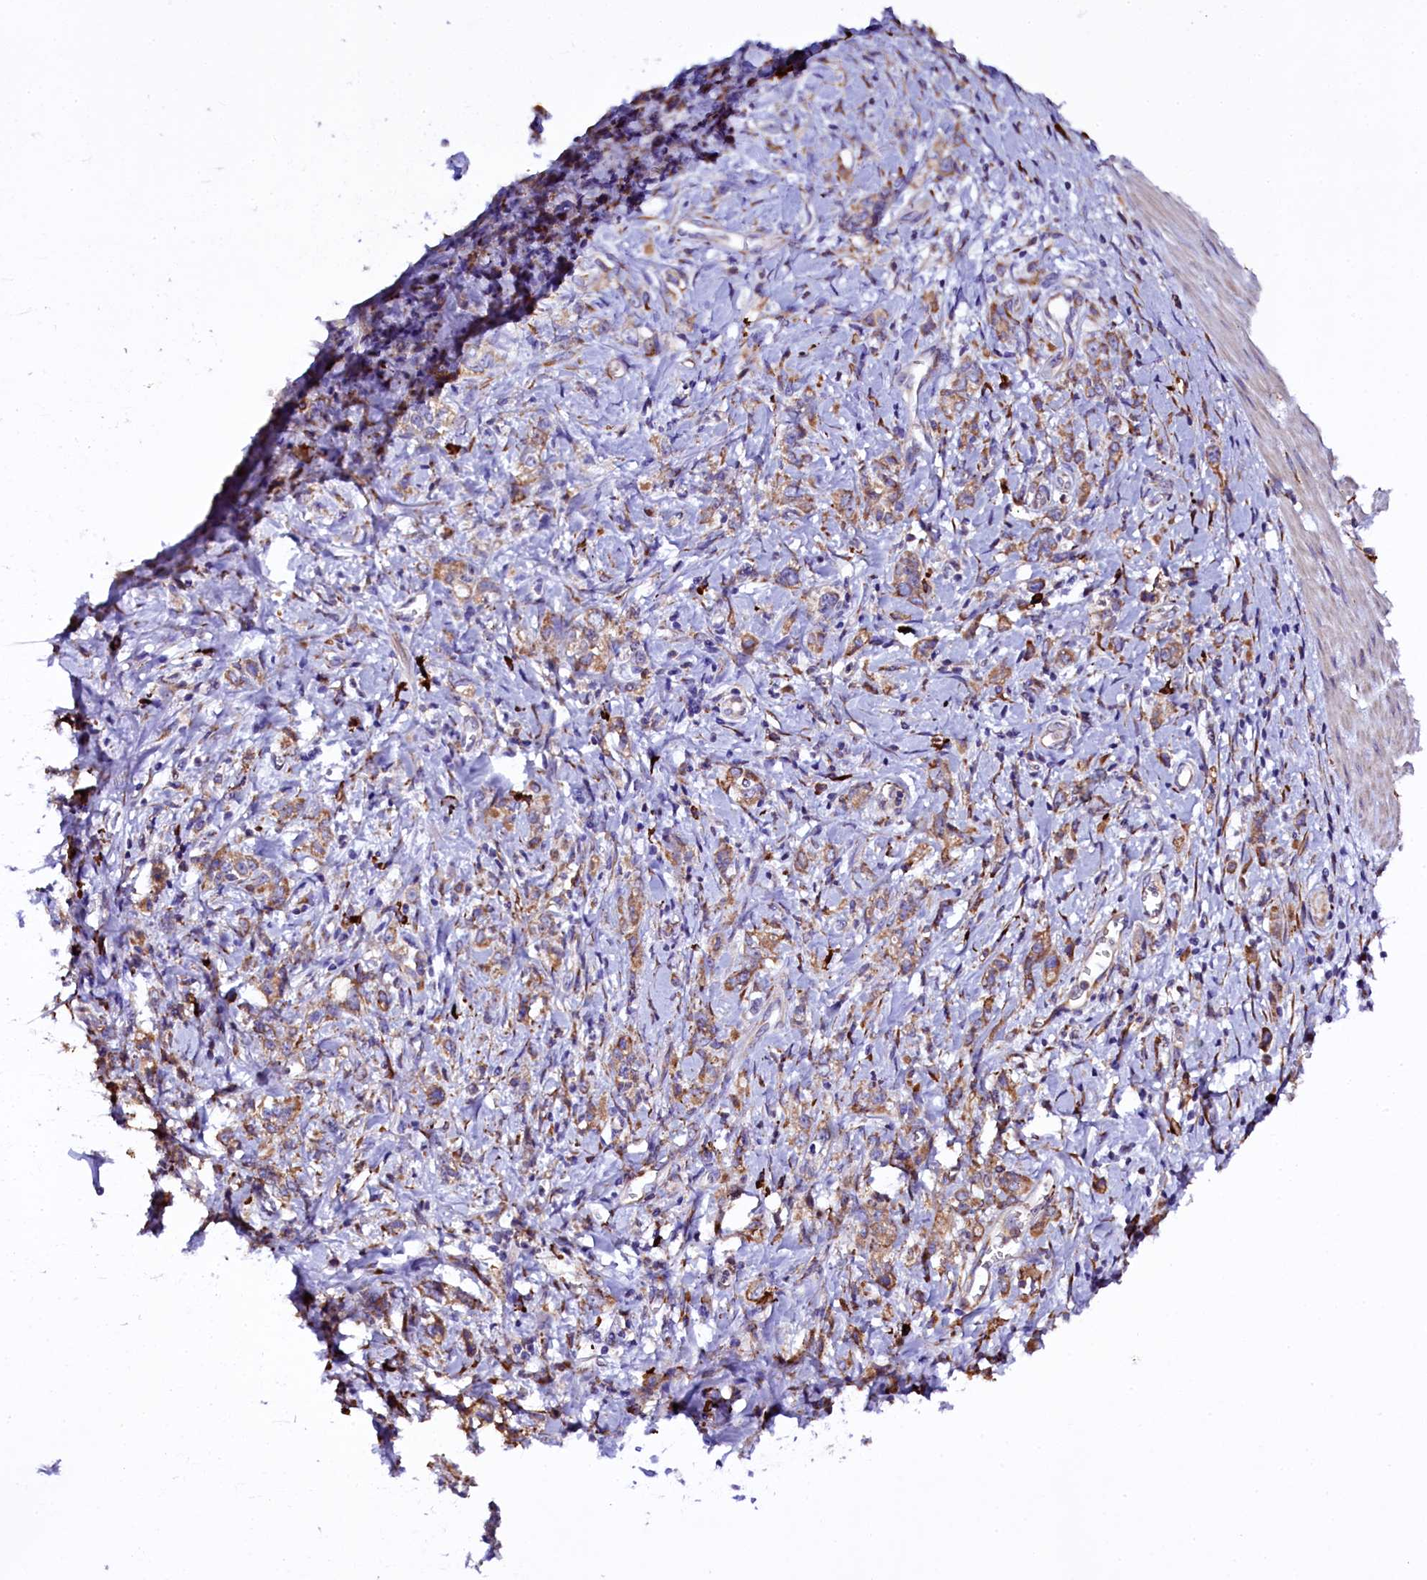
{"staining": {"intensity": "moderate", "quantity": ">75%", "location": "cytoplasmic/membranous"}, "tissue": "stomach cancer", "cell_type": "Tumor cells", "image_type": "cancer", "snomed": [{"axis": "morphology", "description": "Adenocarcinoma, NOS"}, {"axis": "topography", "description": "Stomach"}], "caption": "Brown immunohistochemical staining in adenocarcinoma (stomach) displays moderate cytoplasmic/membranous positivity in approximately >75% of tumor cells. (DAB (3,3'-diaminobenzidine) IHC with brightfield microscopy, high magnification).", "gene": "CAPS2", "patient": {"sex": "female", "age": 76}}